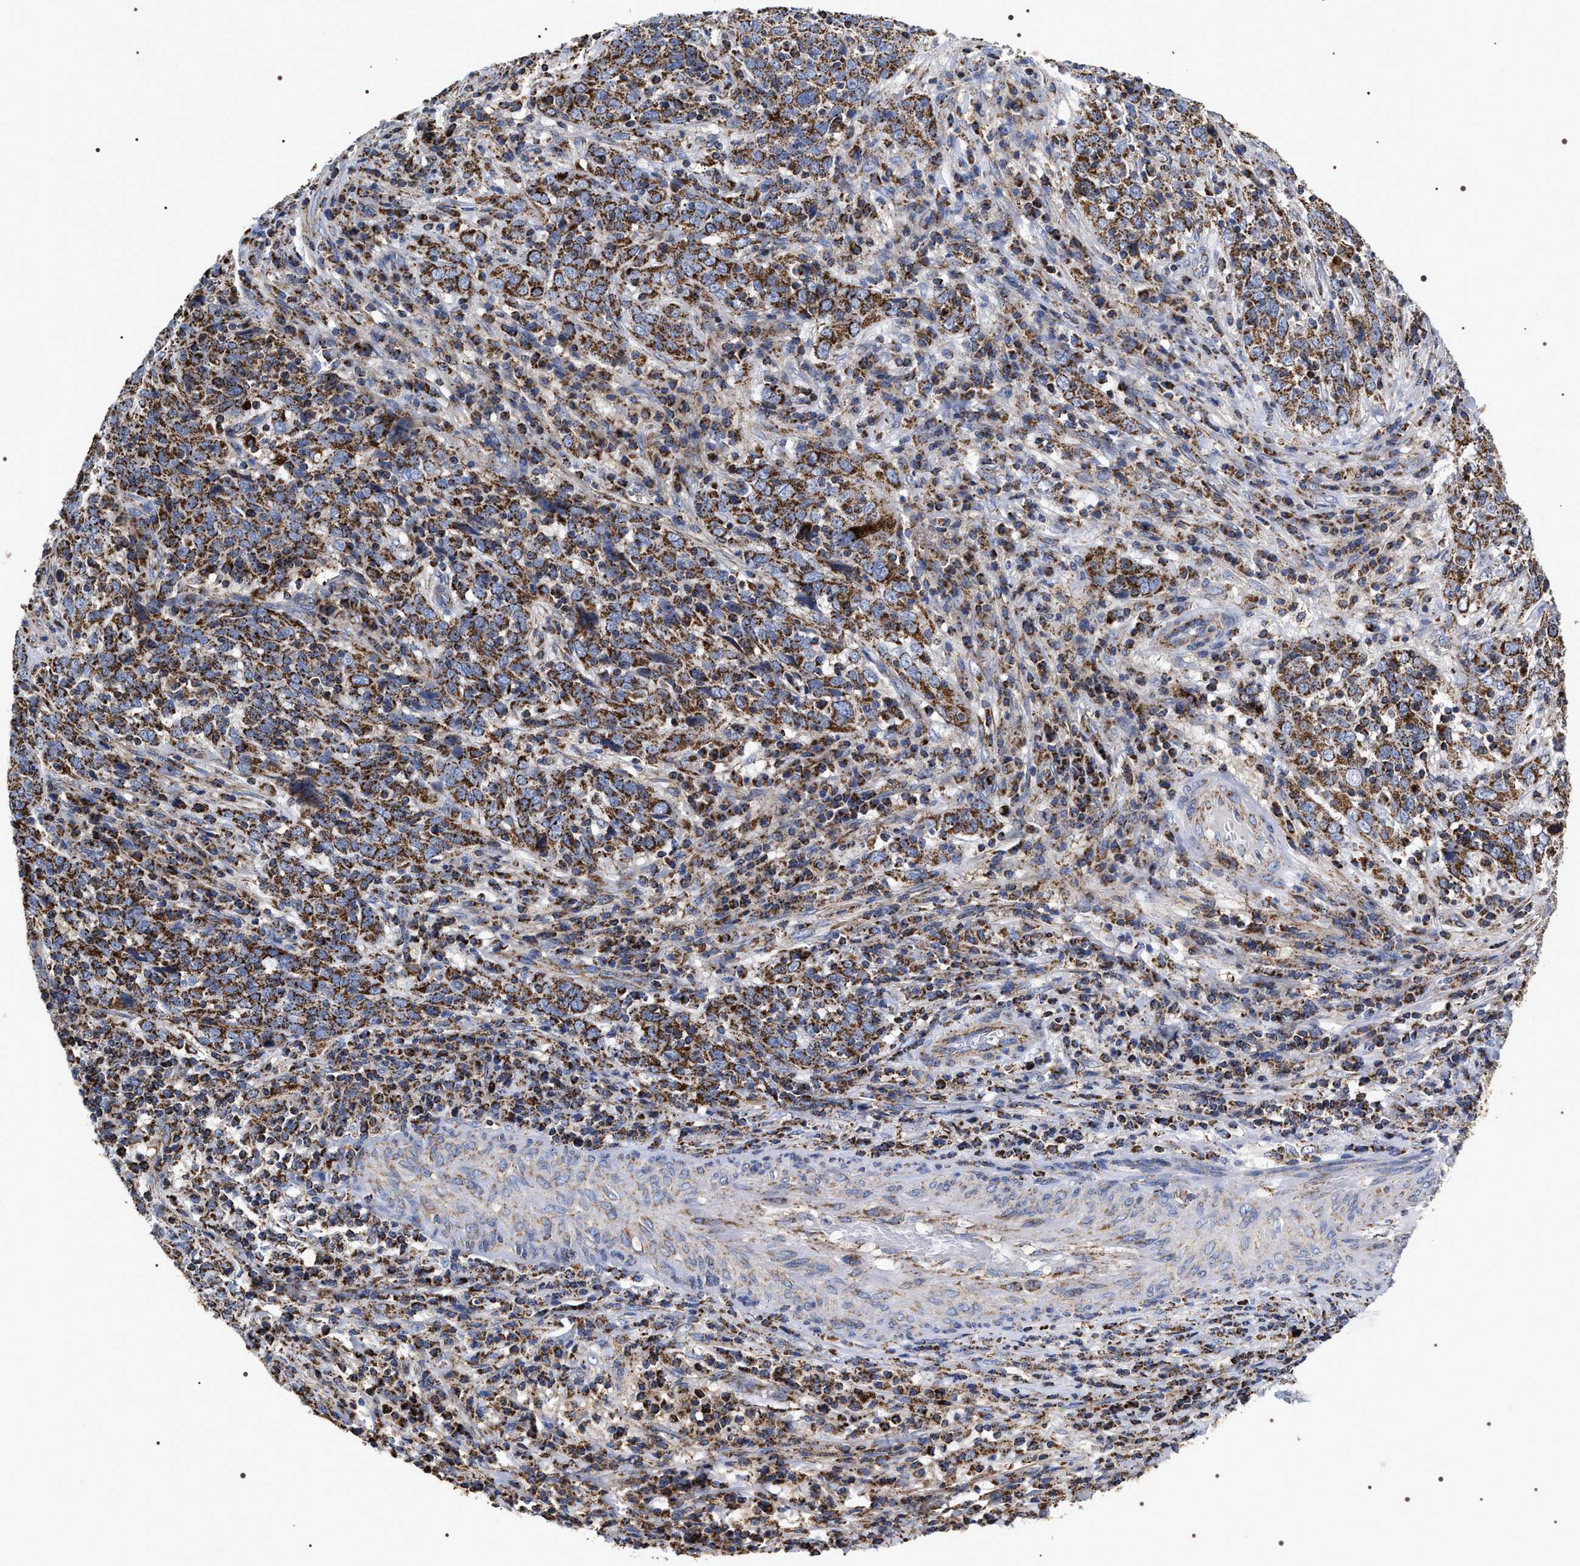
{"staining": {"intensity": "strong", "quantity": ">75%", "location": "cytoplasmic/membranous"}, "tissue": "cervical cancer", "cell_type": "Tumor cells", "image_type": "cancer", "snomed": [{"axis": "morphology", "description": "Squamous cell carcinoma, NOS"}, {"axis": "topography", "description": "Cervix"}], "caption": "High-power microscopy captured an immunohistochemistry photomicrograph of cervical cancer, revealing strong cytoplasmic/membranous staining in approximately >75% of tumor cells.", "gene": "COG5", "patient": {"sex": "female", "age": 46}}